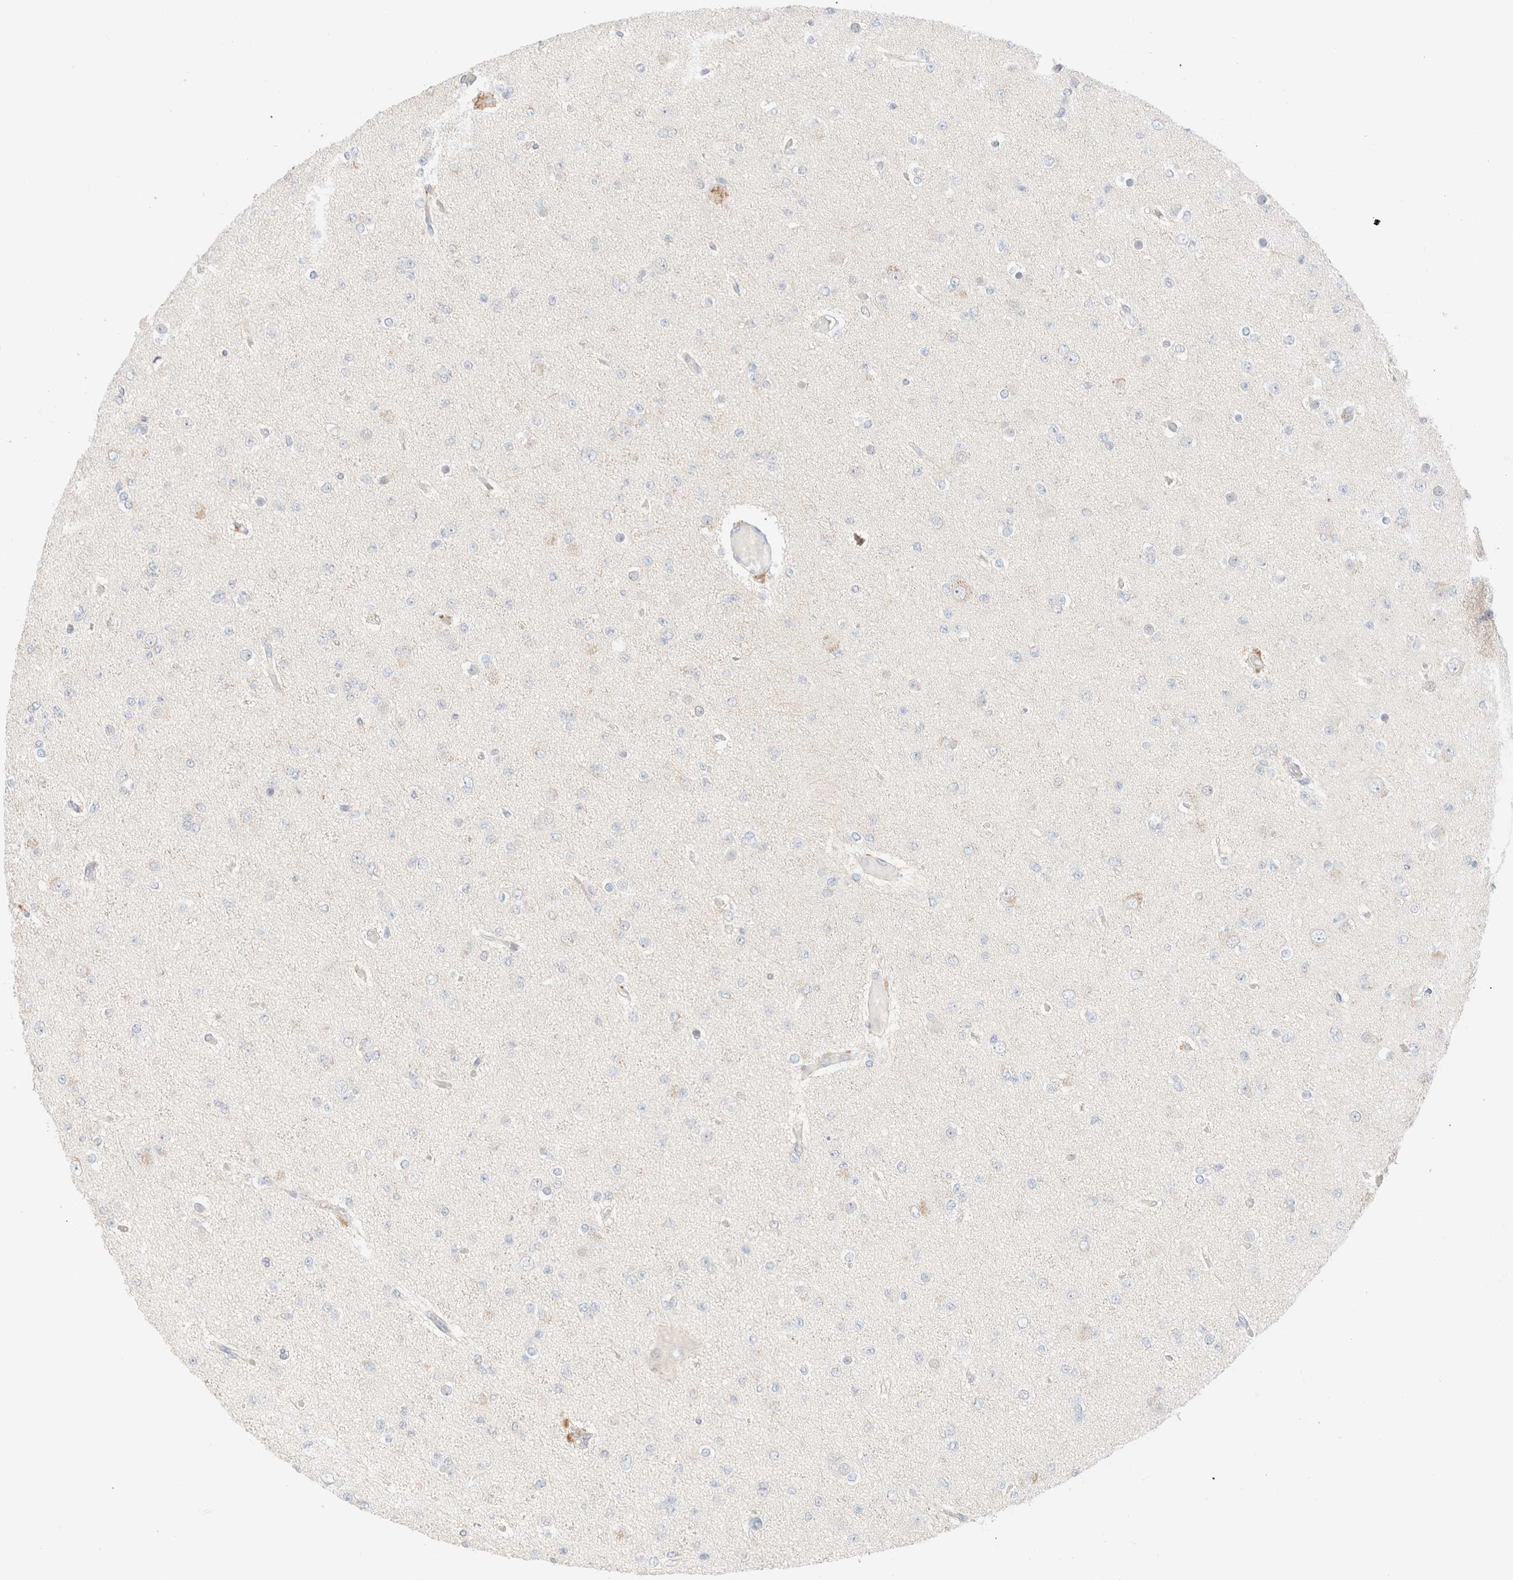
{"staining": {"intensity": "negative", "quantity": "none", "location": "none"}, "tissue": "glioma", "cell_type": "Tumor cells", "image_type": "cancer", "snomed": [{"axis": "morphology", "description": "Glioma, malignant, Low grade"}, {"axis": "topography", "description": "Brain"}], "caption": "Immunohistochemical staining of human malignant glioma (low-grade) exhibits no significant staining in tumor cells.", "gene": "SARM1", "patient": {"sex": "female", "age": 22}}